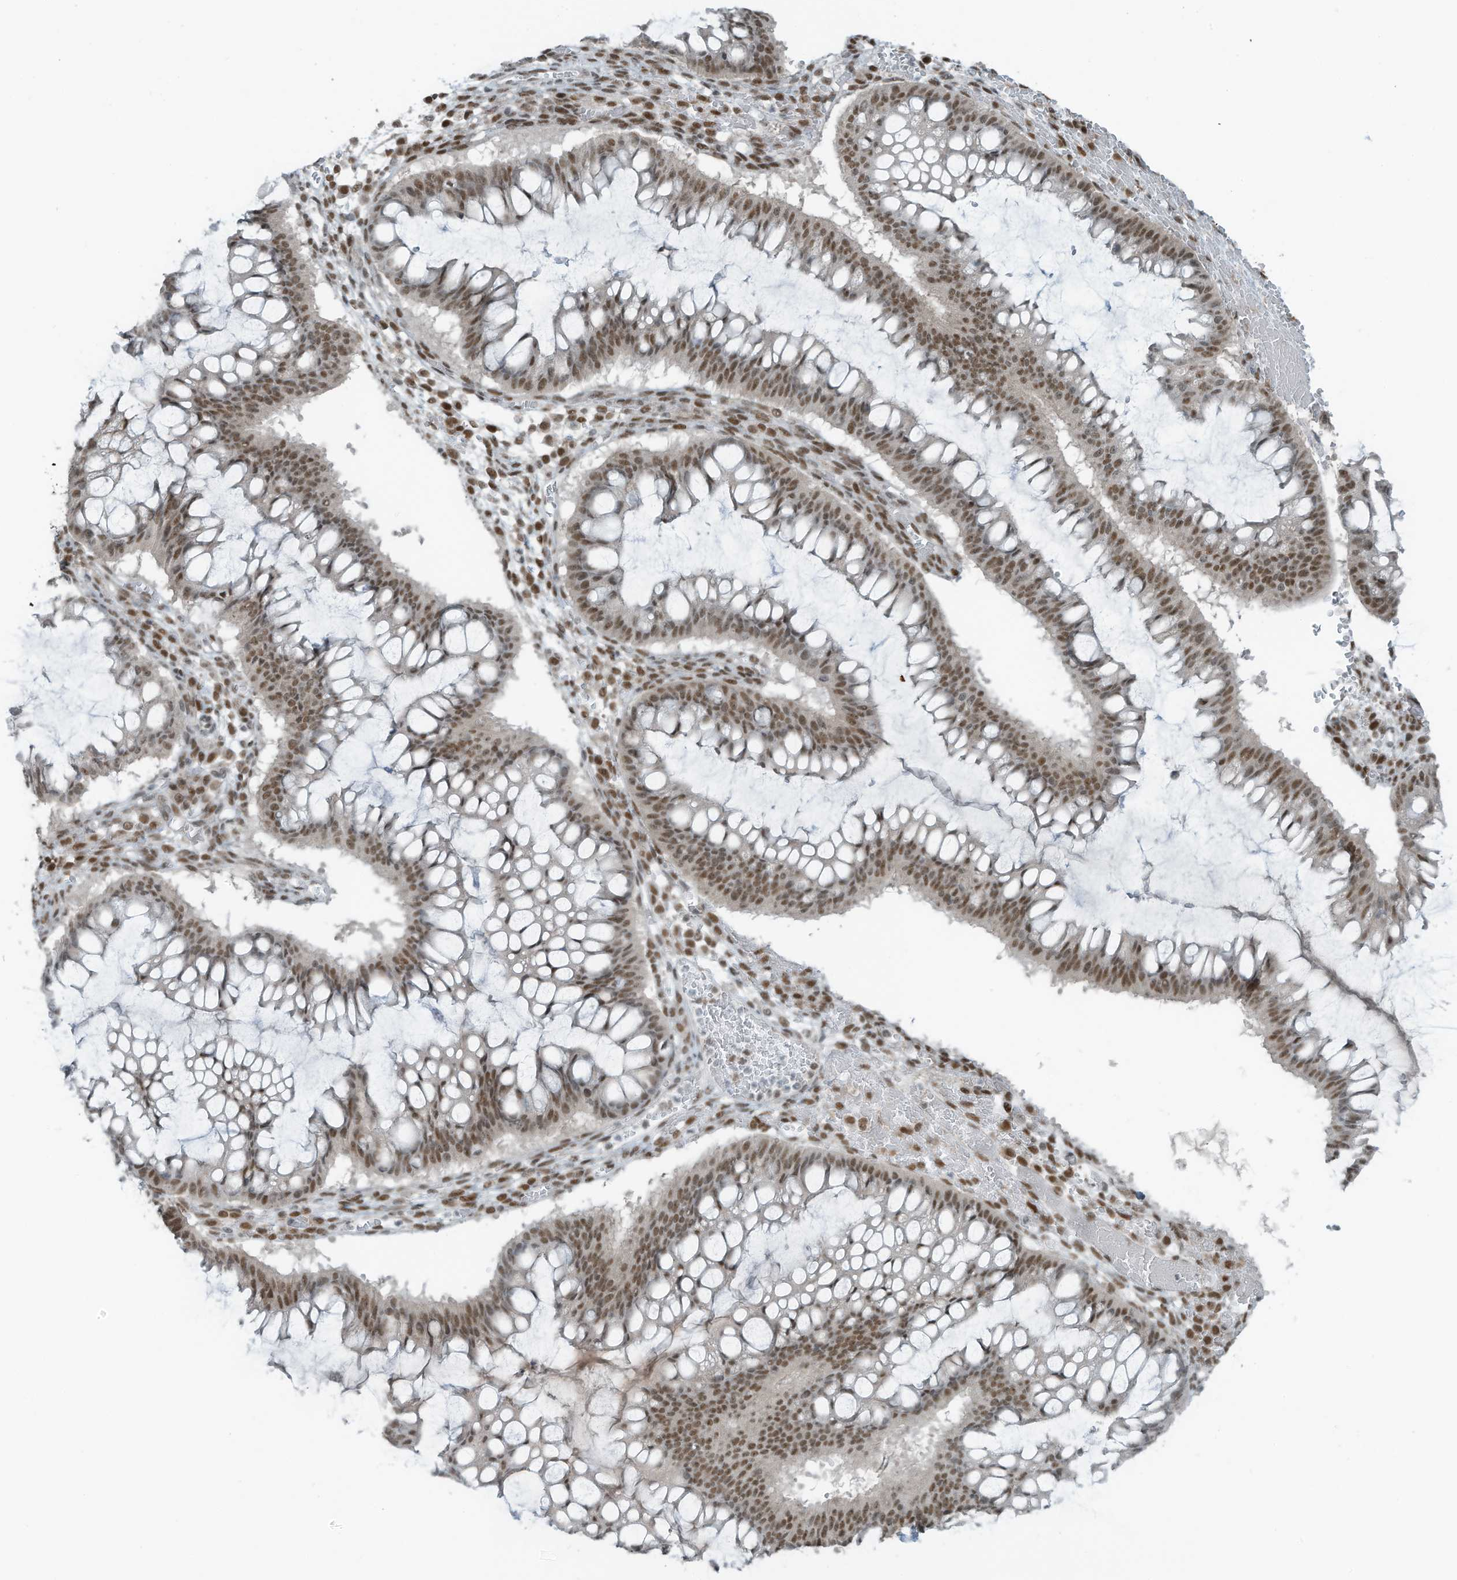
{"staining": {"intensity": "moderate", "quantity": ">75%", "location": "nuclear"}, "tissue": "ovarian cancer", "cell_type": "Tumor cells", "image_type": "cancer", "snomed": [{"axis": "morphology", "description": "Cystadenocarcinoma, mucinous, NOS"}, {"axis": "topography", "description": "Ovary"}], "caption": "Immunohistochemistry micrograph of neoplastic tissue: ovarian cancer stained using immunohistochemistry (IHC) displays medium levels of moderate protein expression localized specifically in the nuclear of tumor cells, appearing as a nuclear brown color.", "gene": "WRNIP1", "patient": {"sex": "female", "age": 73}}